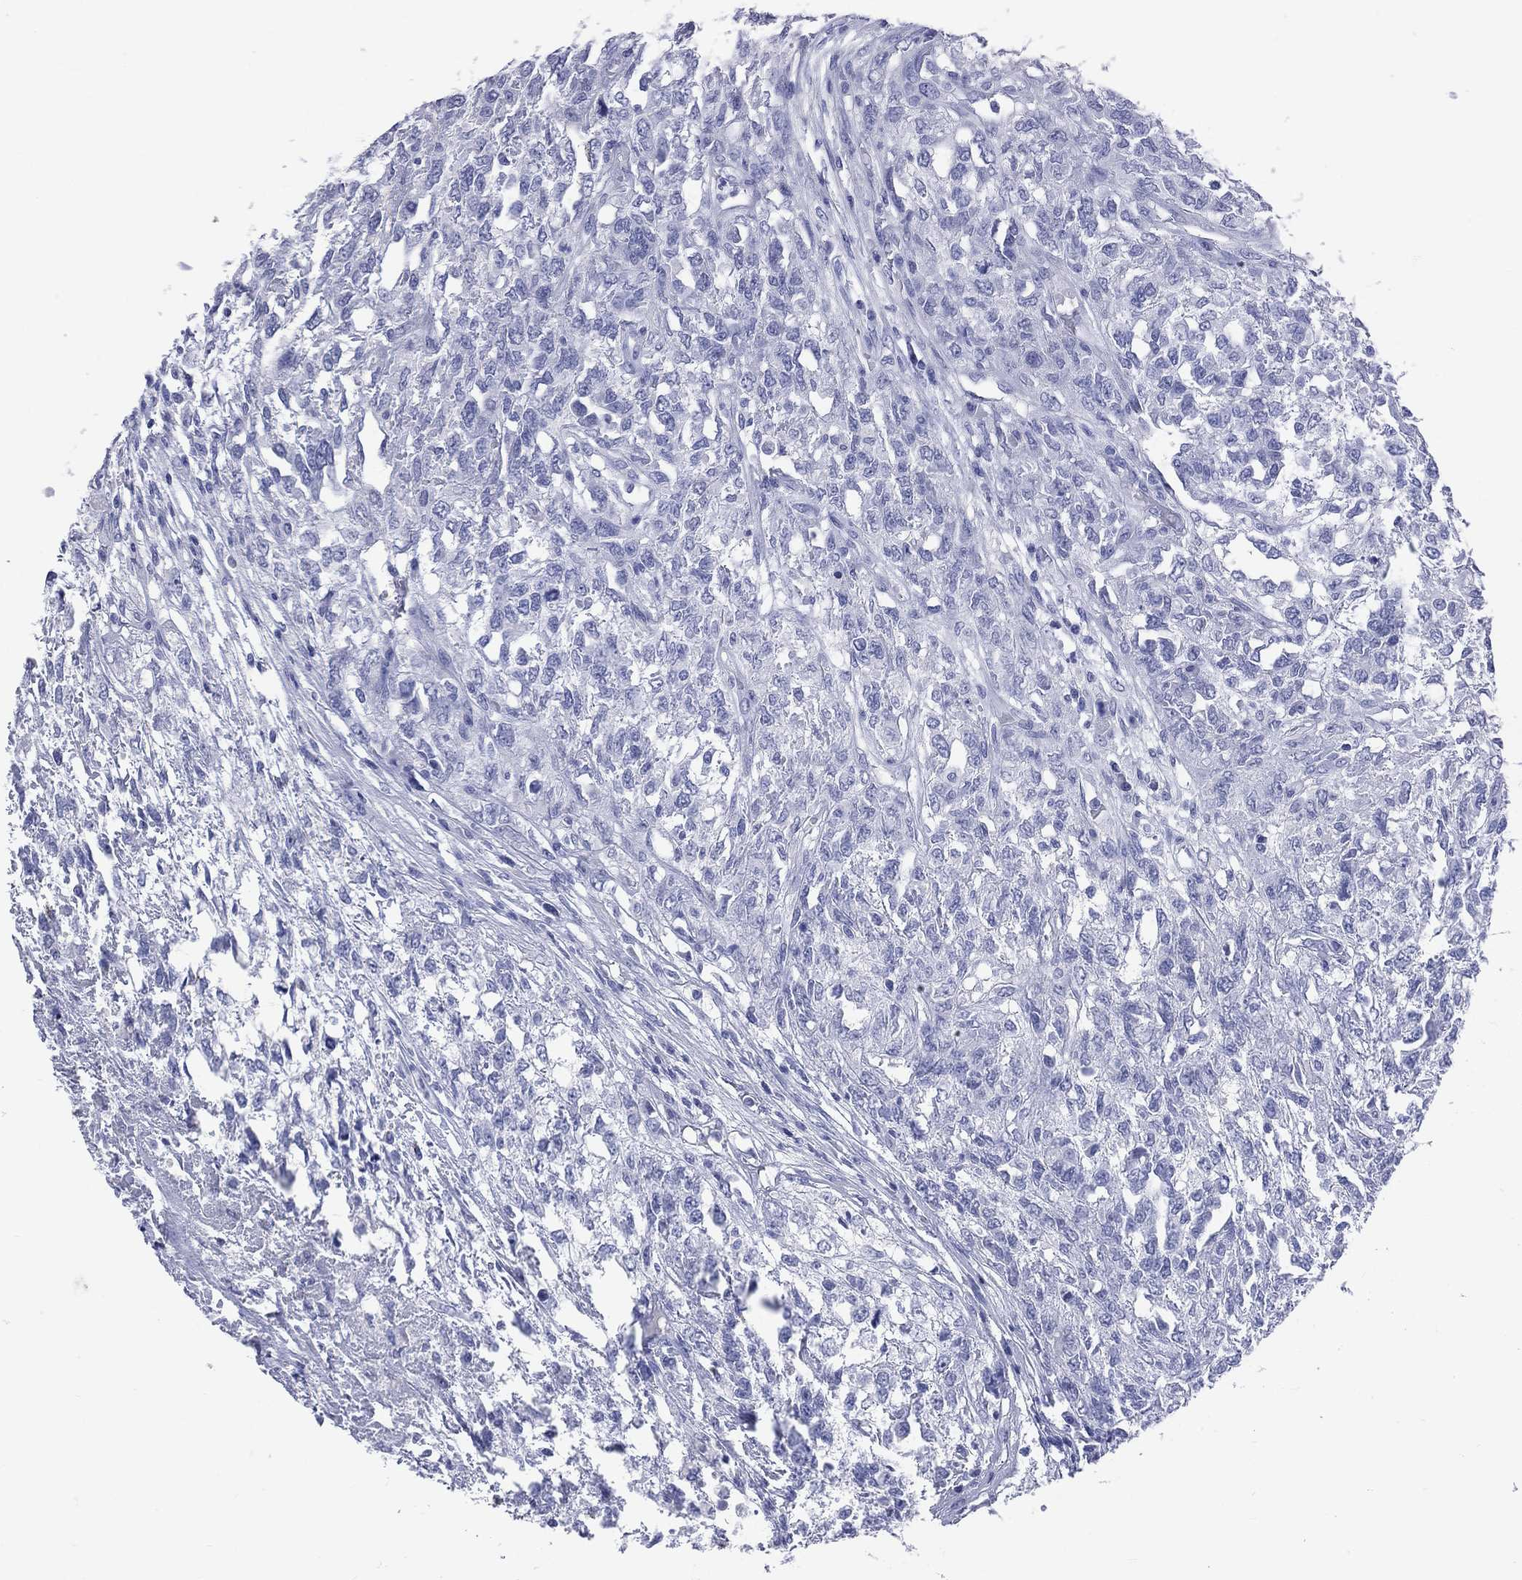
{"staining": {"intensity": "negative", "quantity": "none", "location": "none"}, "tissue": "testis cancer", "cell_type": "Tumor cells", "image_type": "cancer", "snomed": [{"axis": "morphology", "description": "Seminoma, NOS"}, {"axis": "topography", "description": "Testis"}], "caption": "Tumor cells are negative for brown protein staining in testis cancer.", "gene": "CYLC1", "patient": {"sex": "male", "age": 52}}